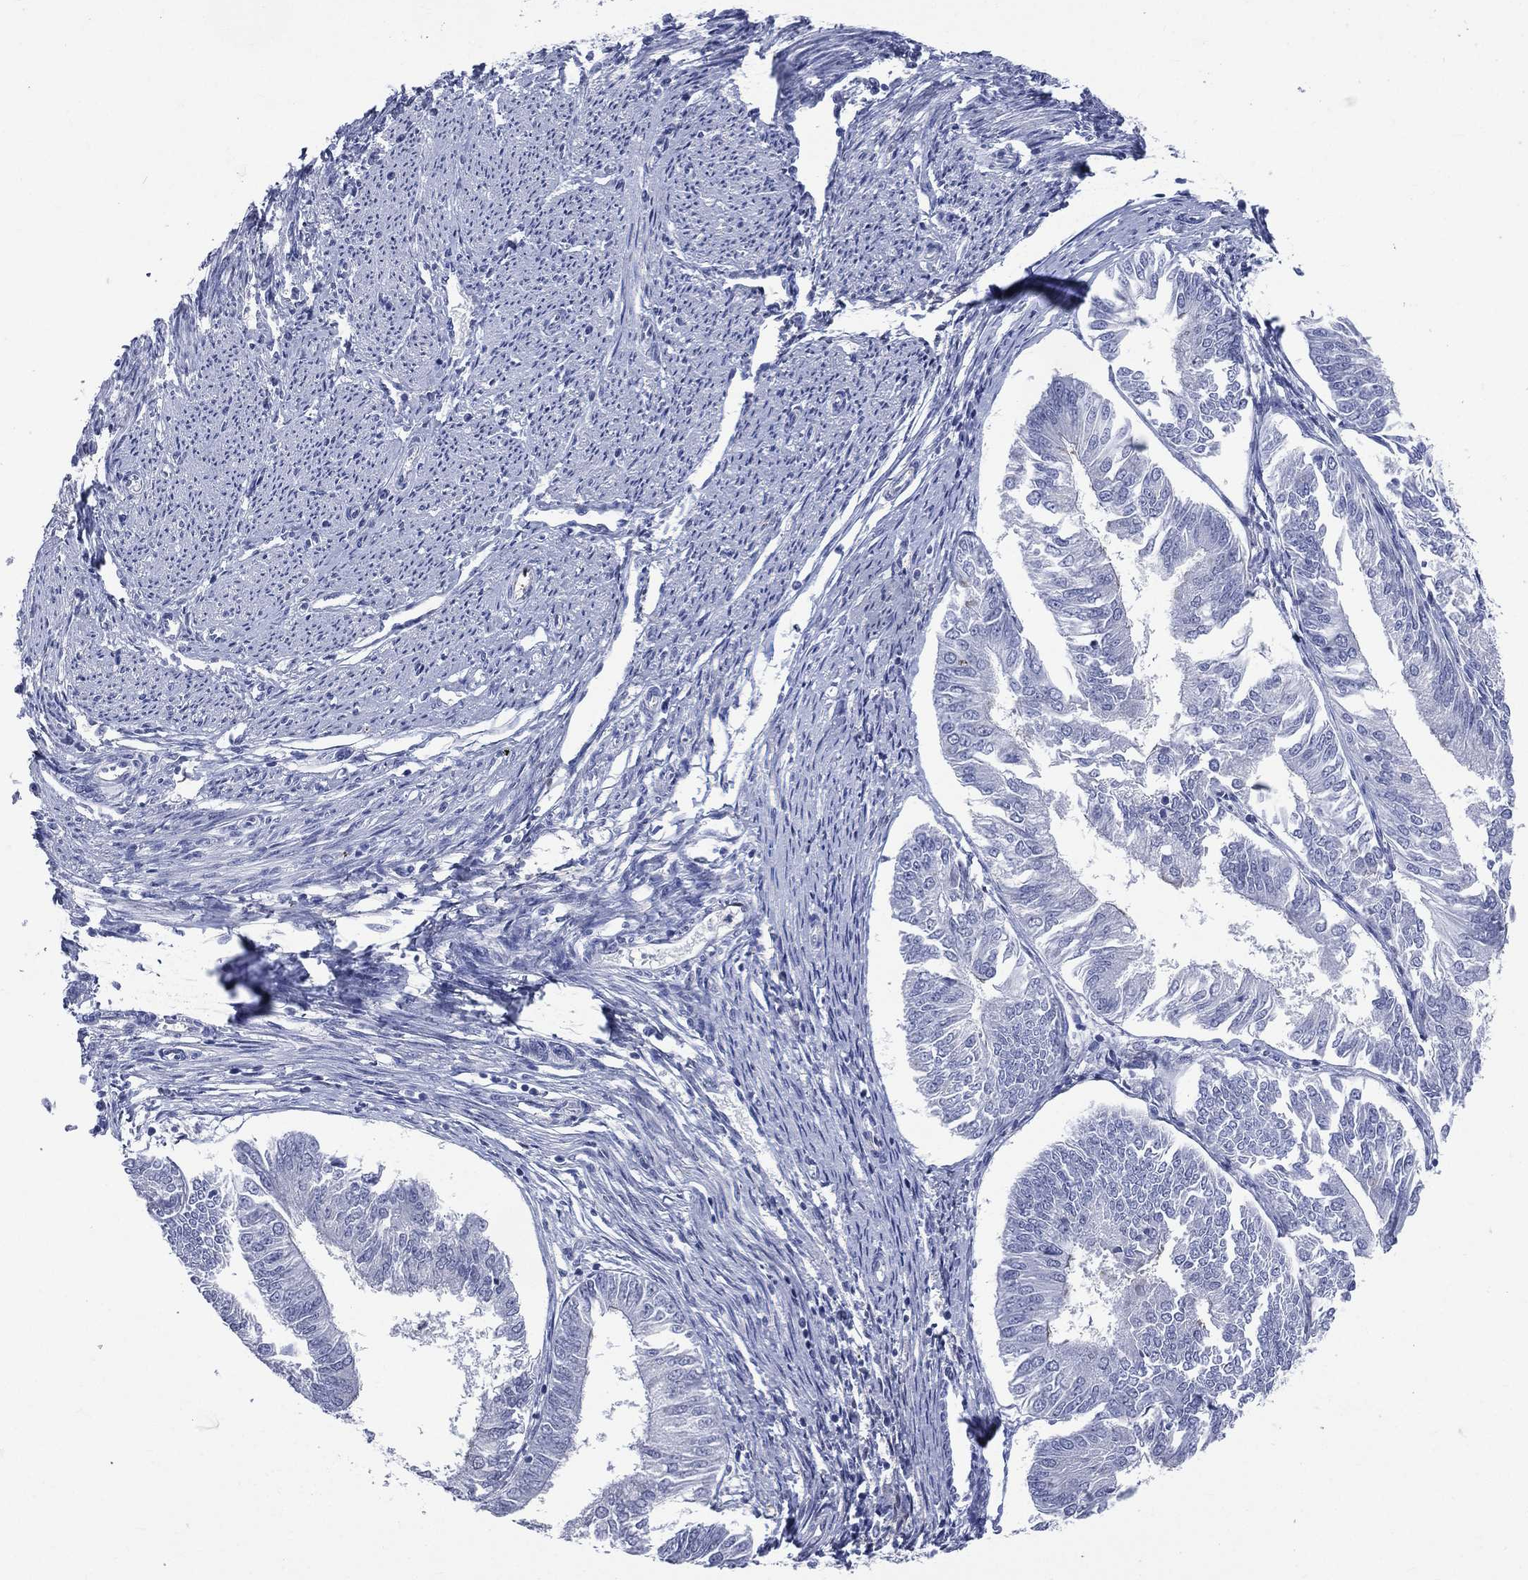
{"staining": {"intensity": "negative", "quantity": "none", "location": "none"}, "tissue": "endometrial cancer", "cell_type": "Tumor cells", "image_type": "cancer", "snomed": [{"axis": "morphology", "description": "Adenocarcinoma, NOS"}, {"axis": "topography", "description": "Endometrium"}], "caption": "A high-resolution image shows IHC staining of adenocarcinoma (endometrial), which reveals no significant positivity in tumor cells.", "gene": "AKAP3", "patient": {"sex": "female", "age": 58}}